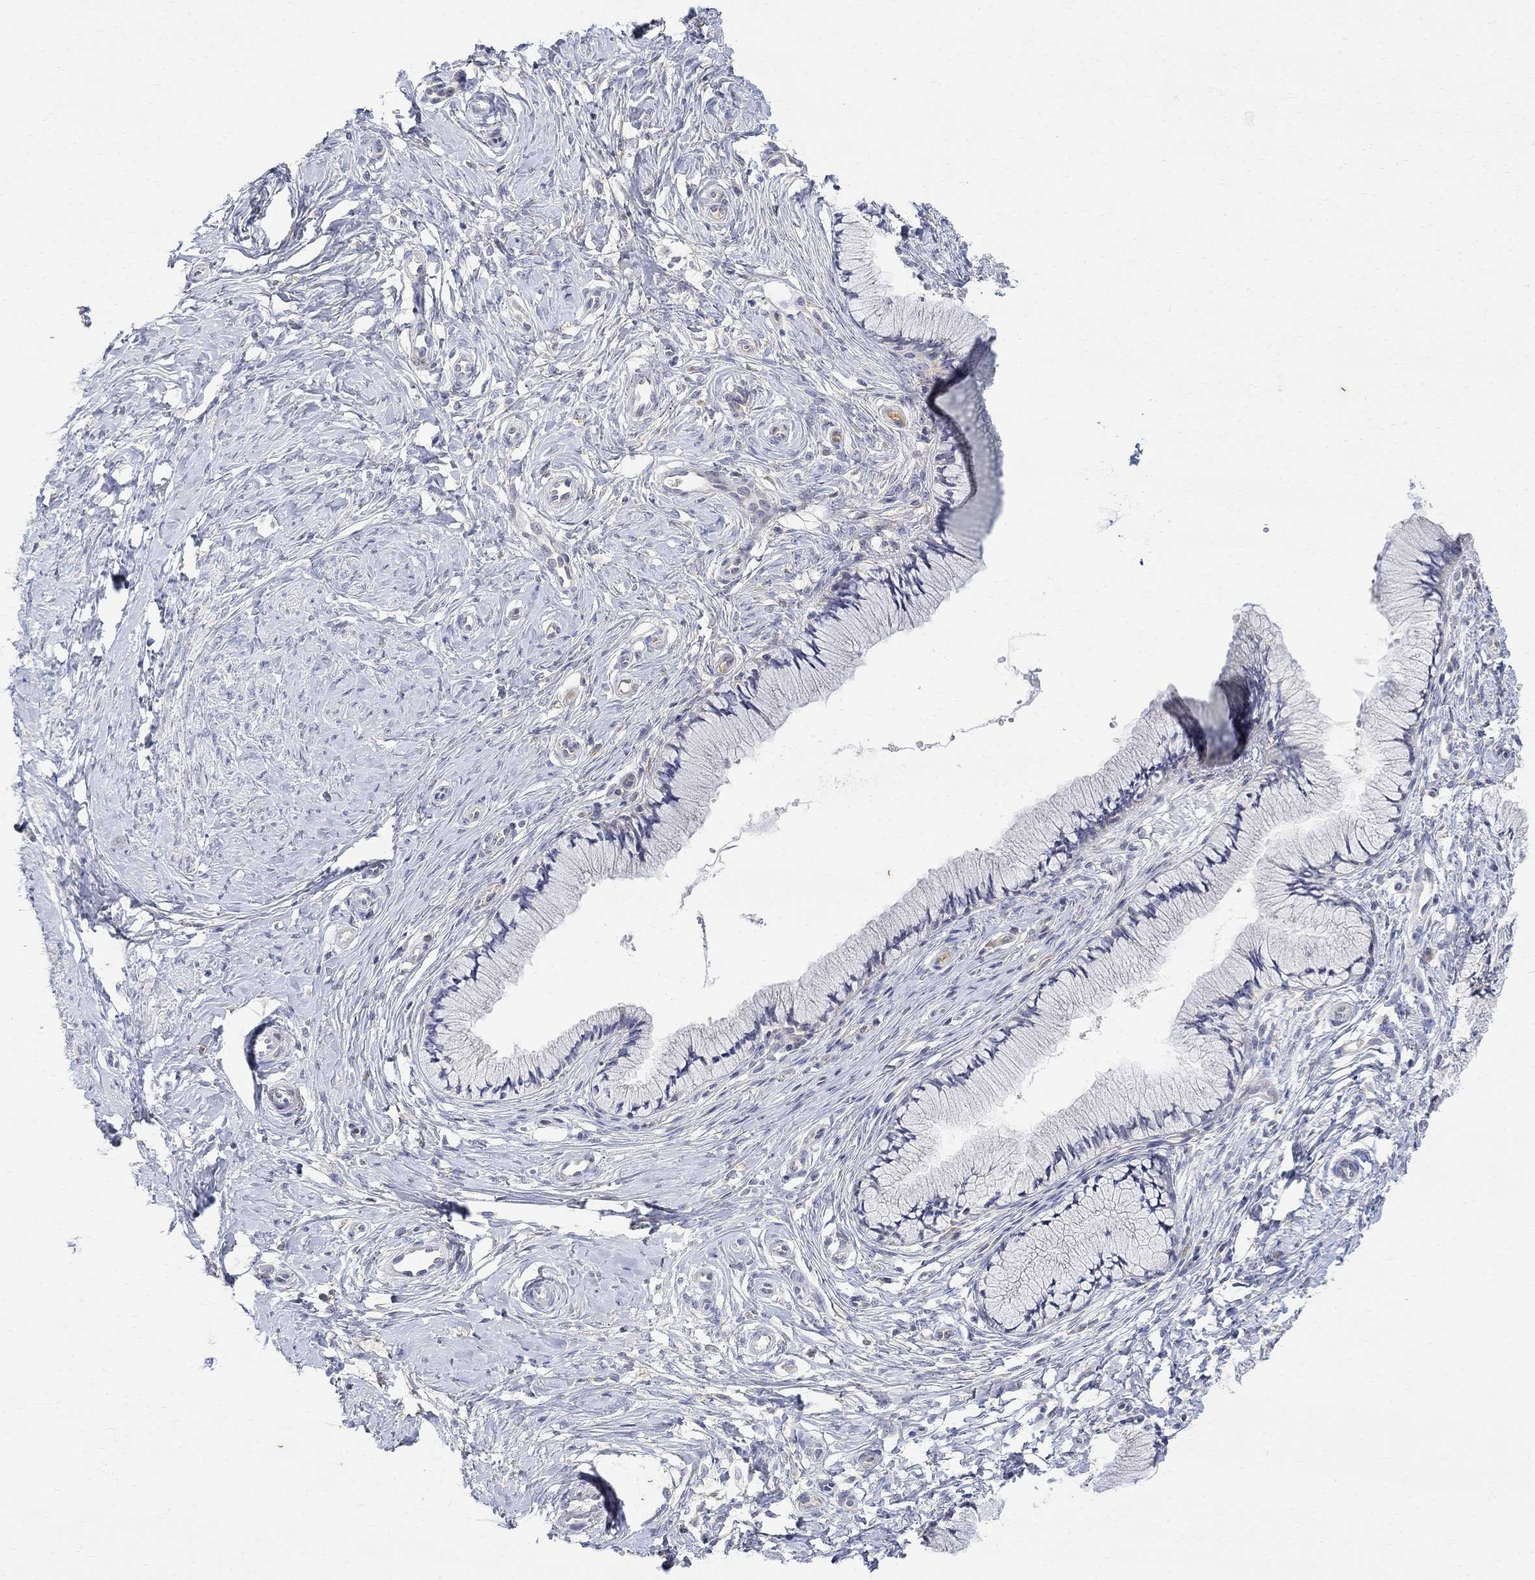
{"staining": {"intensity": "negative", "quantity": "none", "location": "none"}, "tissue": "cervix", "cell_type": "Glandular cells", "image_type": "normal", "snomed": [{"axis": "morphology", "description": "Normal tissue, NOS"}, {"axis": "topography", "description": "Cervix"}], "caption": "The image exhibits no significant staining in glandular cells of cervix. (DAB immunohistochemistry visualized using brightfield microscopy, high magnification).", "gene": "FNDC5", "patient": {"sex": "female", "age": 37}}